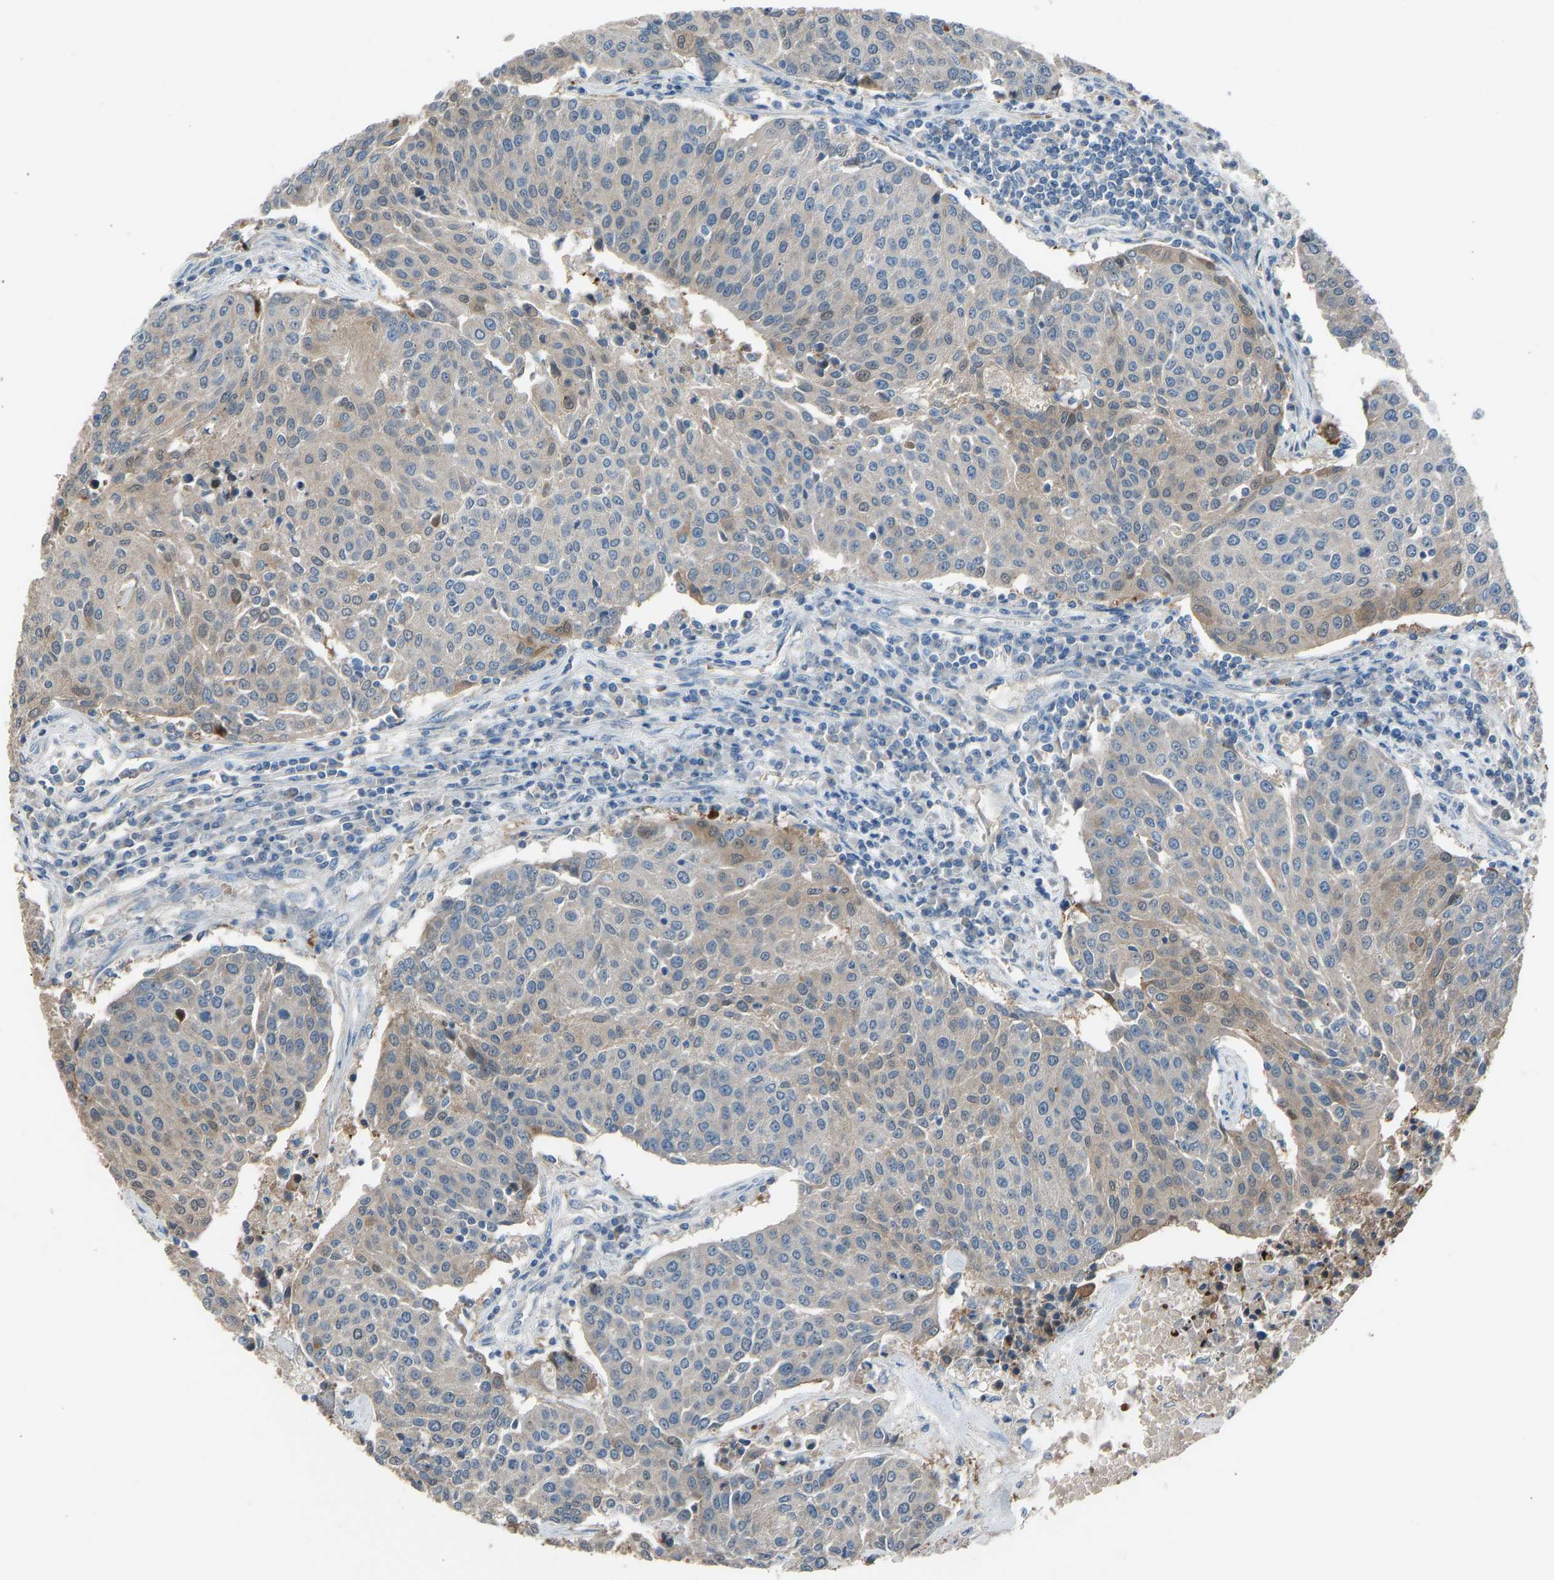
{"staining": {"intensity": "moderate", "quantity": "25%-75%", "location": "cytoplasmic/membranous,nuclear"}, "tissue": "urothelial cancer", "cell_type": "Tumor cells", "image_type": "cancer", "snomed": [{"axis": "morphology", "description": "Urothelial carcinoma, High grade"}, {"axis": "topography", "description": "Urinary bladder"}], "caption": "Immunohistochemical staining of urothelial carcinoma (high-grade) displays medium levels of moderate cytoplasmic/membranous and nuclear protein expression in about 25%-75% of tumor cells. (DAB (3,3'-diaminobenzidine) = brown stain, brightfield microscopy at high magnification).", "gene": "TGFBR3", "patient": {"sex": "female", "age": 85}}